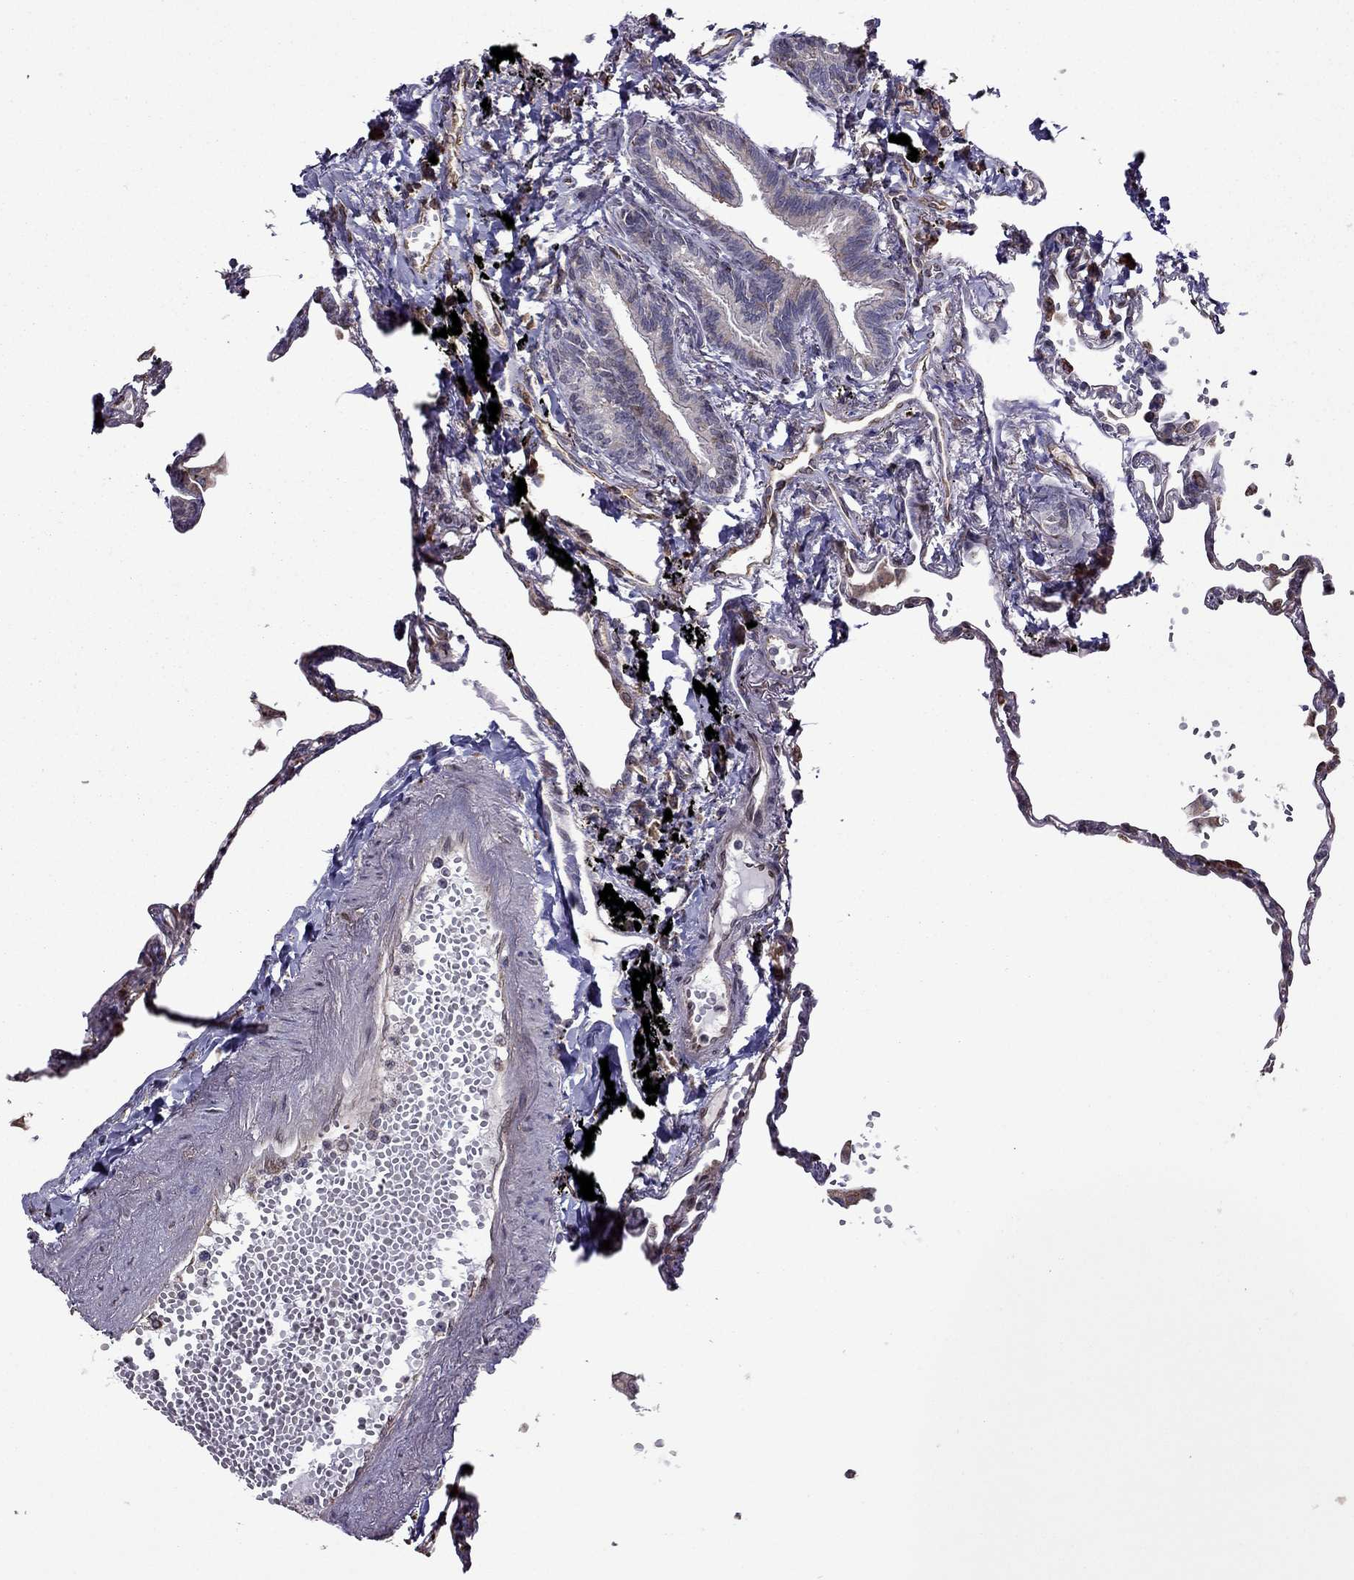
{"staining": {"intensity": "negative", "quantity": "none", "location": "none"}, "tissue": "lung", "cell_type": "Alveolar cells", "image_type": "normal", "snomed": [{"axis": "morphology", "description": "Normal tissue, NOS"}, {"axis": "topography", "description": "Lung"}], "caption": "Photomicrograph shows no protein staining in alveolar cells of normal lung. (Stains: DAB IHC with hematoxylin counter stain, Microscopy: brightfield microscopy at high magnification).", "gene": "IKBIP", "patient": {"sex": "male", "age": 78}}